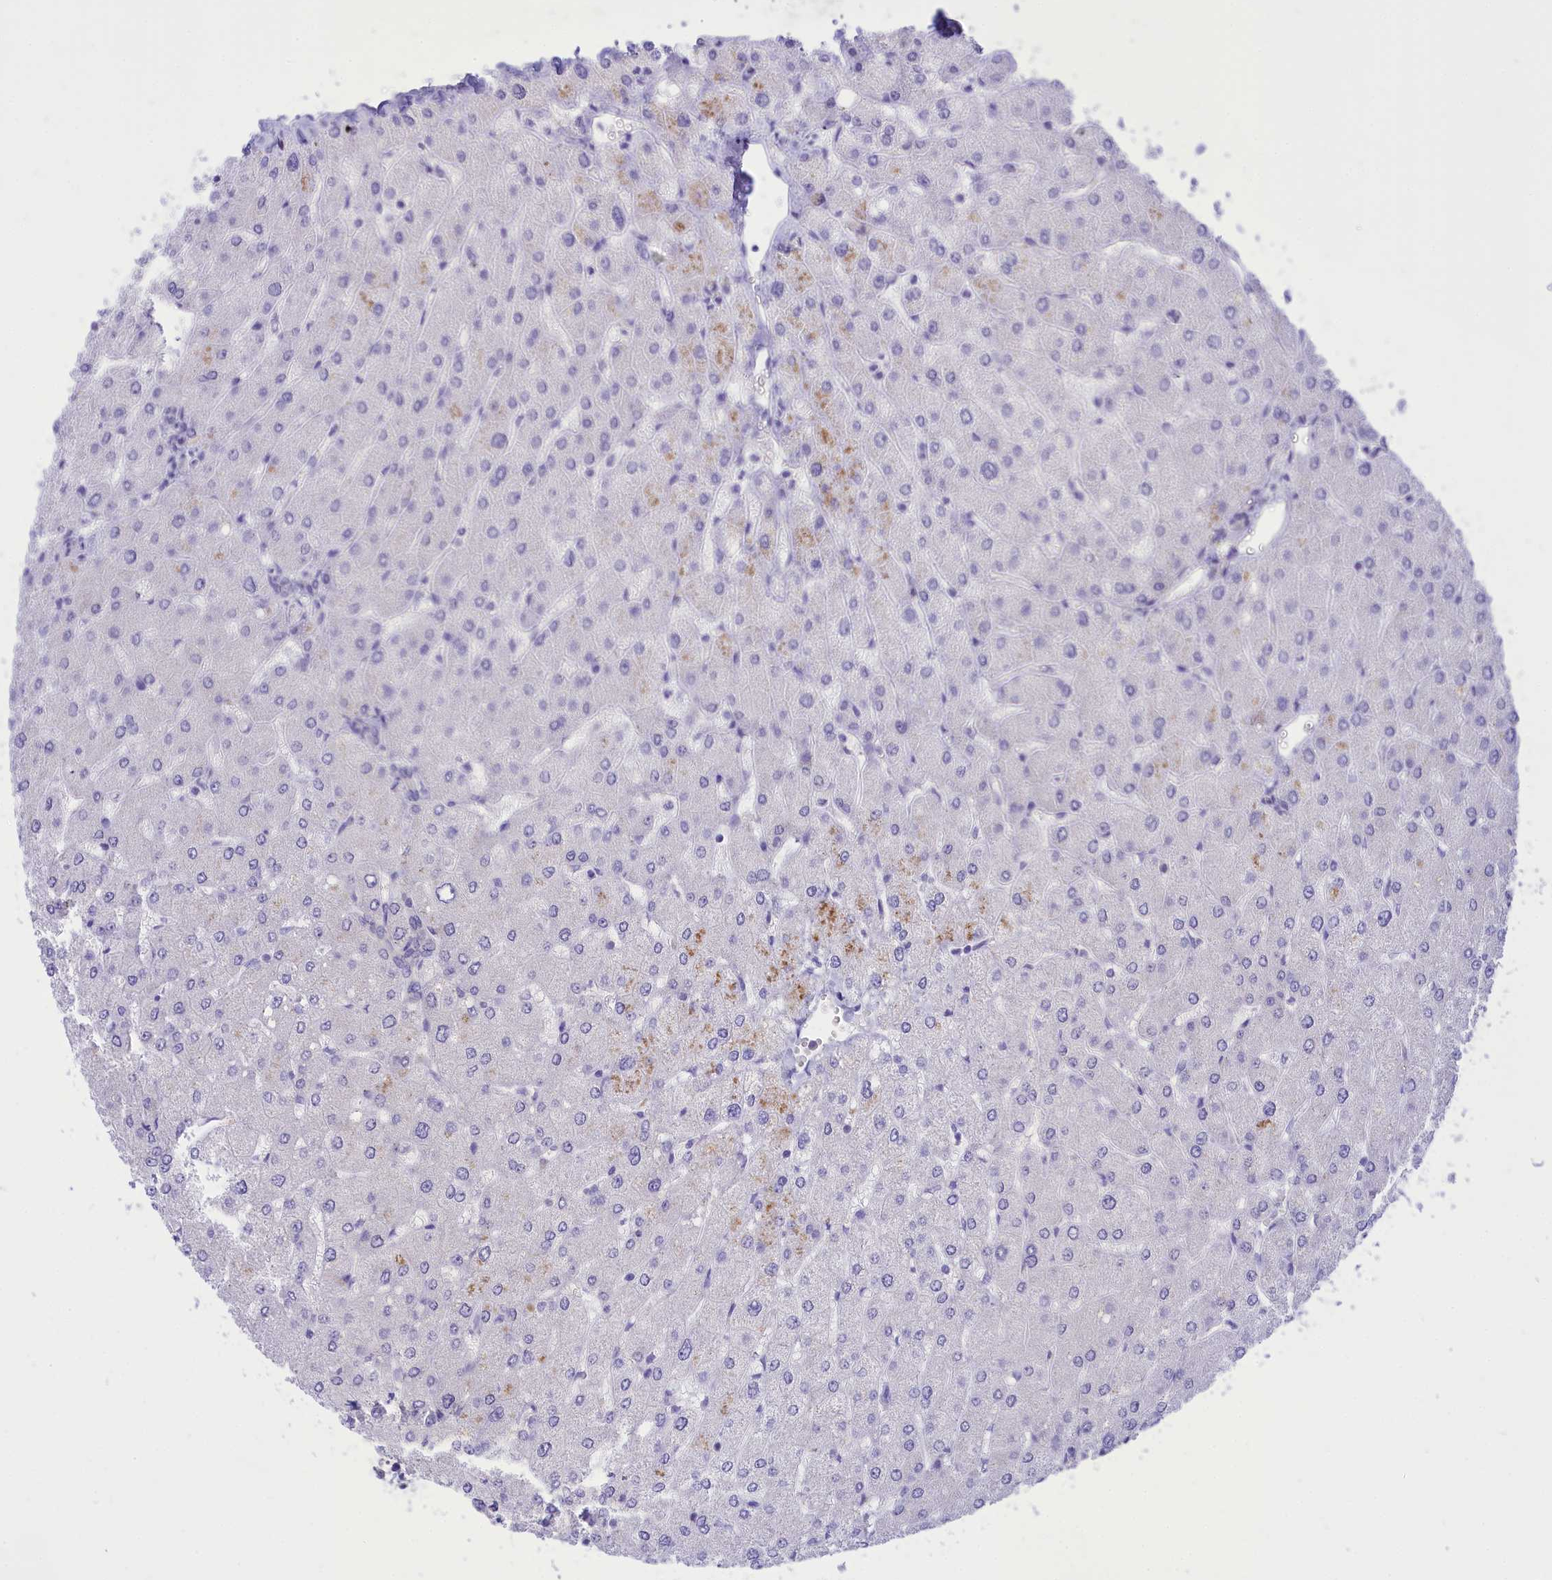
{"staining": {"intensity": "negative", "quantity": "none", "location": "none"}, "tissue": "liver", "cell_type": "Cholangiocytes", "image_type": "normal", "snomed": [{"axis": "morphology", "description": "Normal tissue, NOS"}, {"axis": "topography", "description": "Liver"}], "caption": "Immunohistochemistry (IHC) of normal liver exhibits no positivity in cholangiocytes. The staining was performed using DAB to visualize the protein expression in brown, while the nuclei were stained in blue with hematoxylin (Magnification: 20x).", "gene": "DCAF16", "patient": {"sex": "male", "age": 55}}